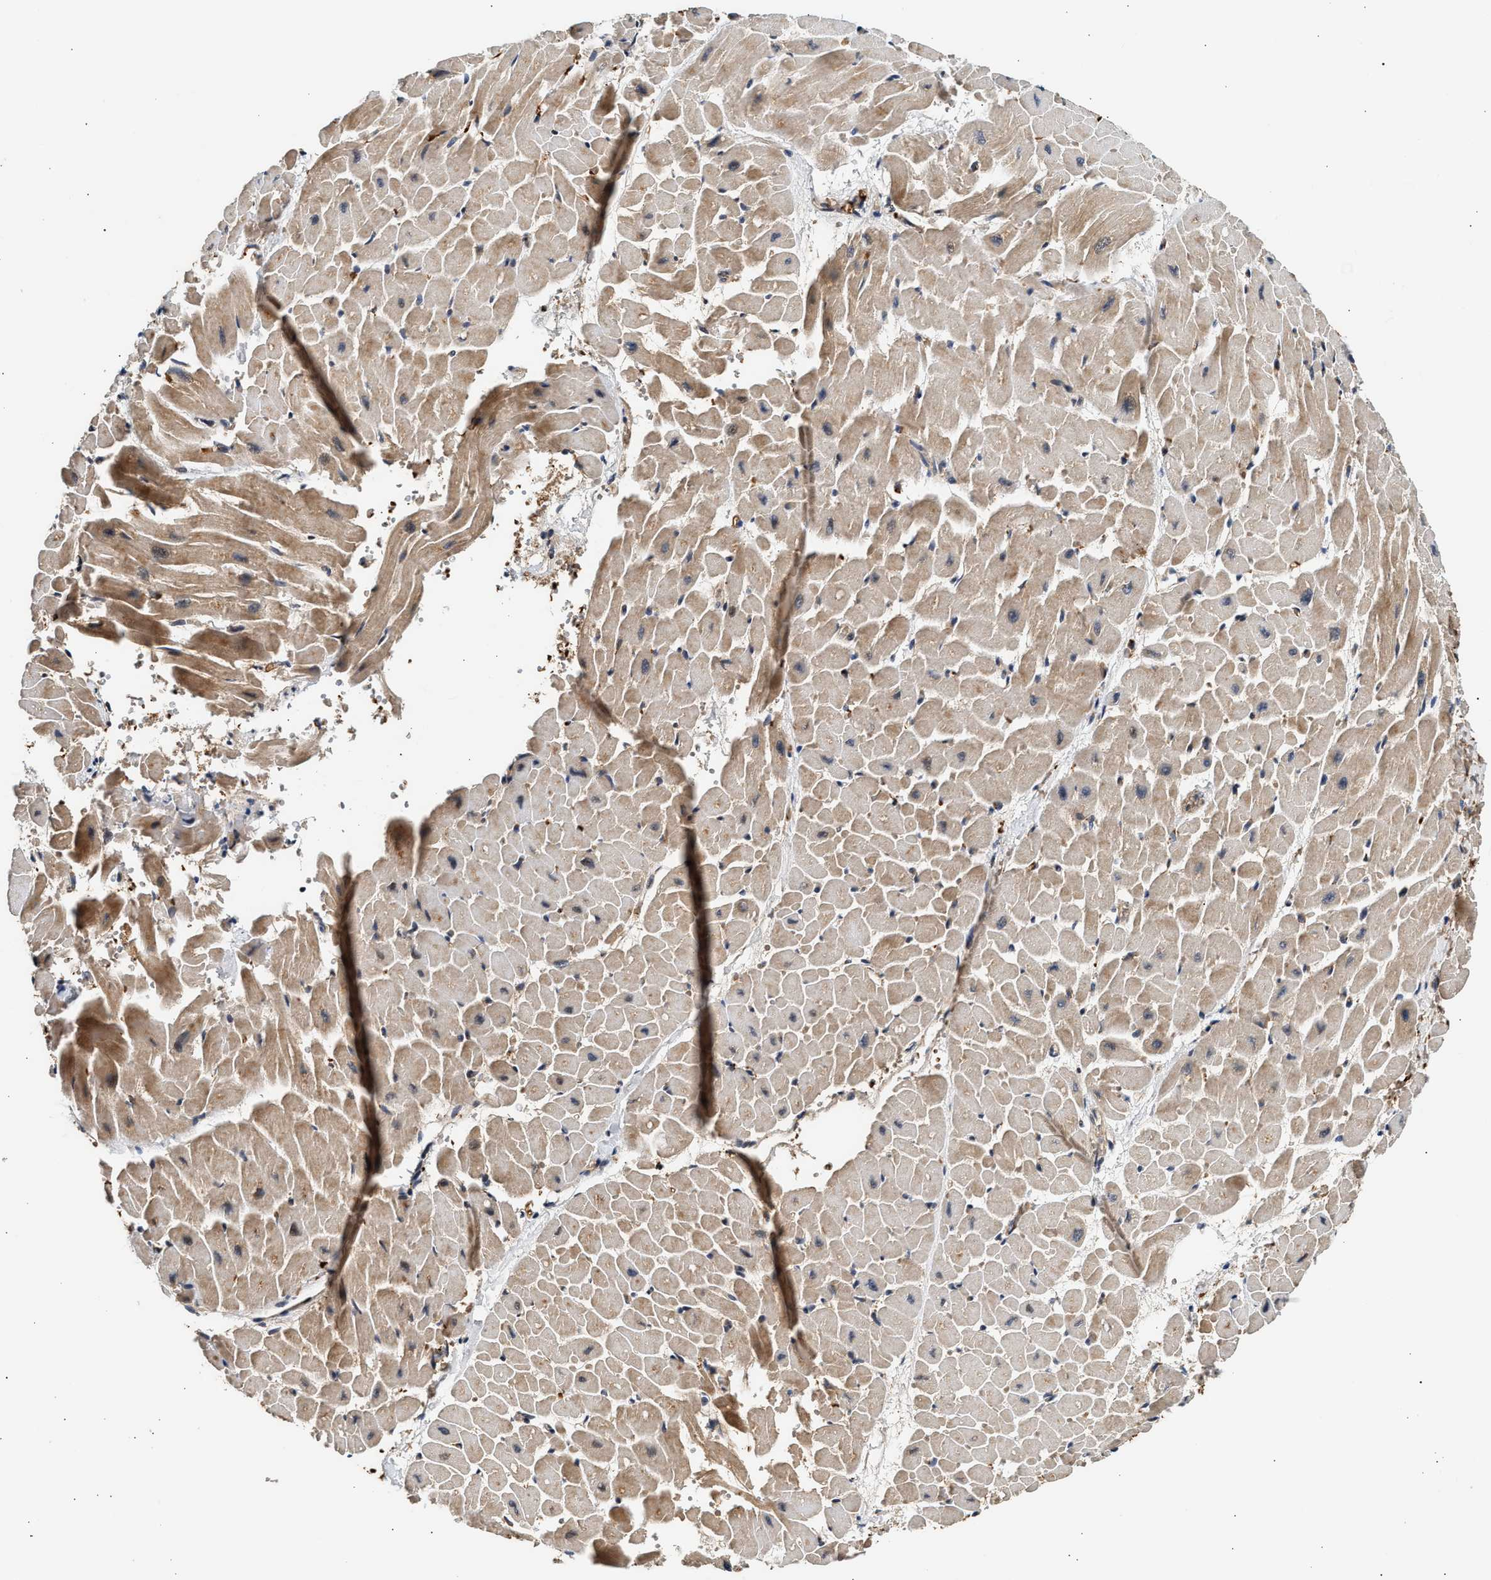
{"staining": {"intensity": "moderate", "quantity": ">75%", "location": "cytoplasmic/membranous"}, "tissue": "heart muscle", "cell_type": "Cardiomyocytes", "image_type": "normal", "snomed": [{"axis": "morphology", "description": "Normal tissue, NOS"}, {"axis": "topography", "description": "Heart"}], "caption": "Cardiomyocytes demonstrate moderate cytoplasmic/membranous positivity in approximately >75% of cells in benign heart muscle. (brown staining indicates protein expression, while blue staining denotes nuclei).", "gene": "PLD3", "patient": {"sex": "male", "age": 45}}